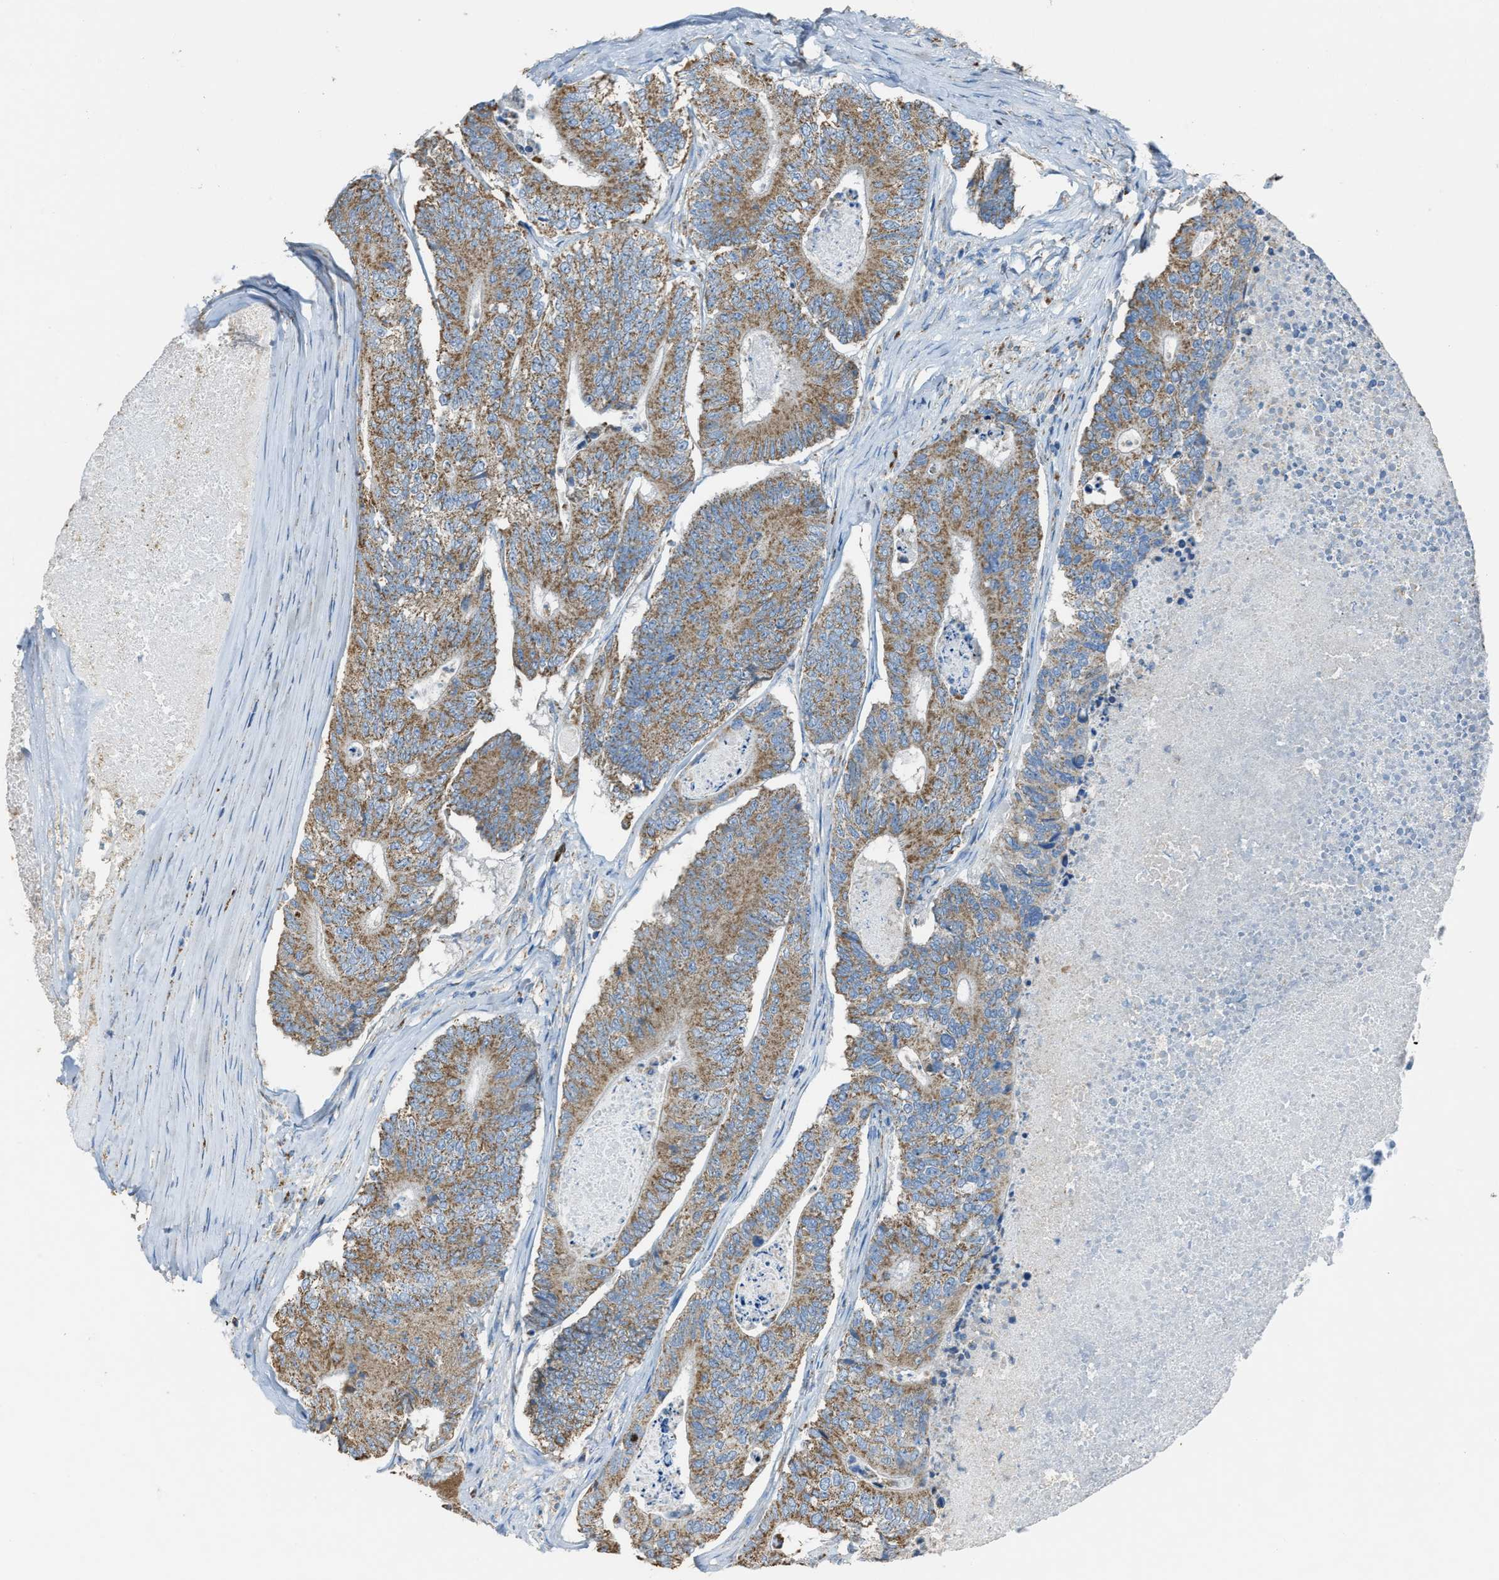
{"staining": {"intensity": "moderate", "quantity": ">75%", "location": "cytoplasmic/membranous"}, "tissue": "colorectal cancer", "cell_type": "Tumor cells", "image_type": "cancer", "snomed": [{"axis": "morphology", "description": "Adenocarcinoma, NOS"}, {"axis": "topography", "description": "Colon"}], "caption": "This photomicrograph shows colorectal cancer (adenocarcinoma) stained with IHC to label a protein in brown. The cytoplasmic/membranous of tumor cells show moderate positivity for the protein. Nuclei are counter-stained blue.", "gene": "SLC25A11", "patient": {"sex": "female", "age": 67}}